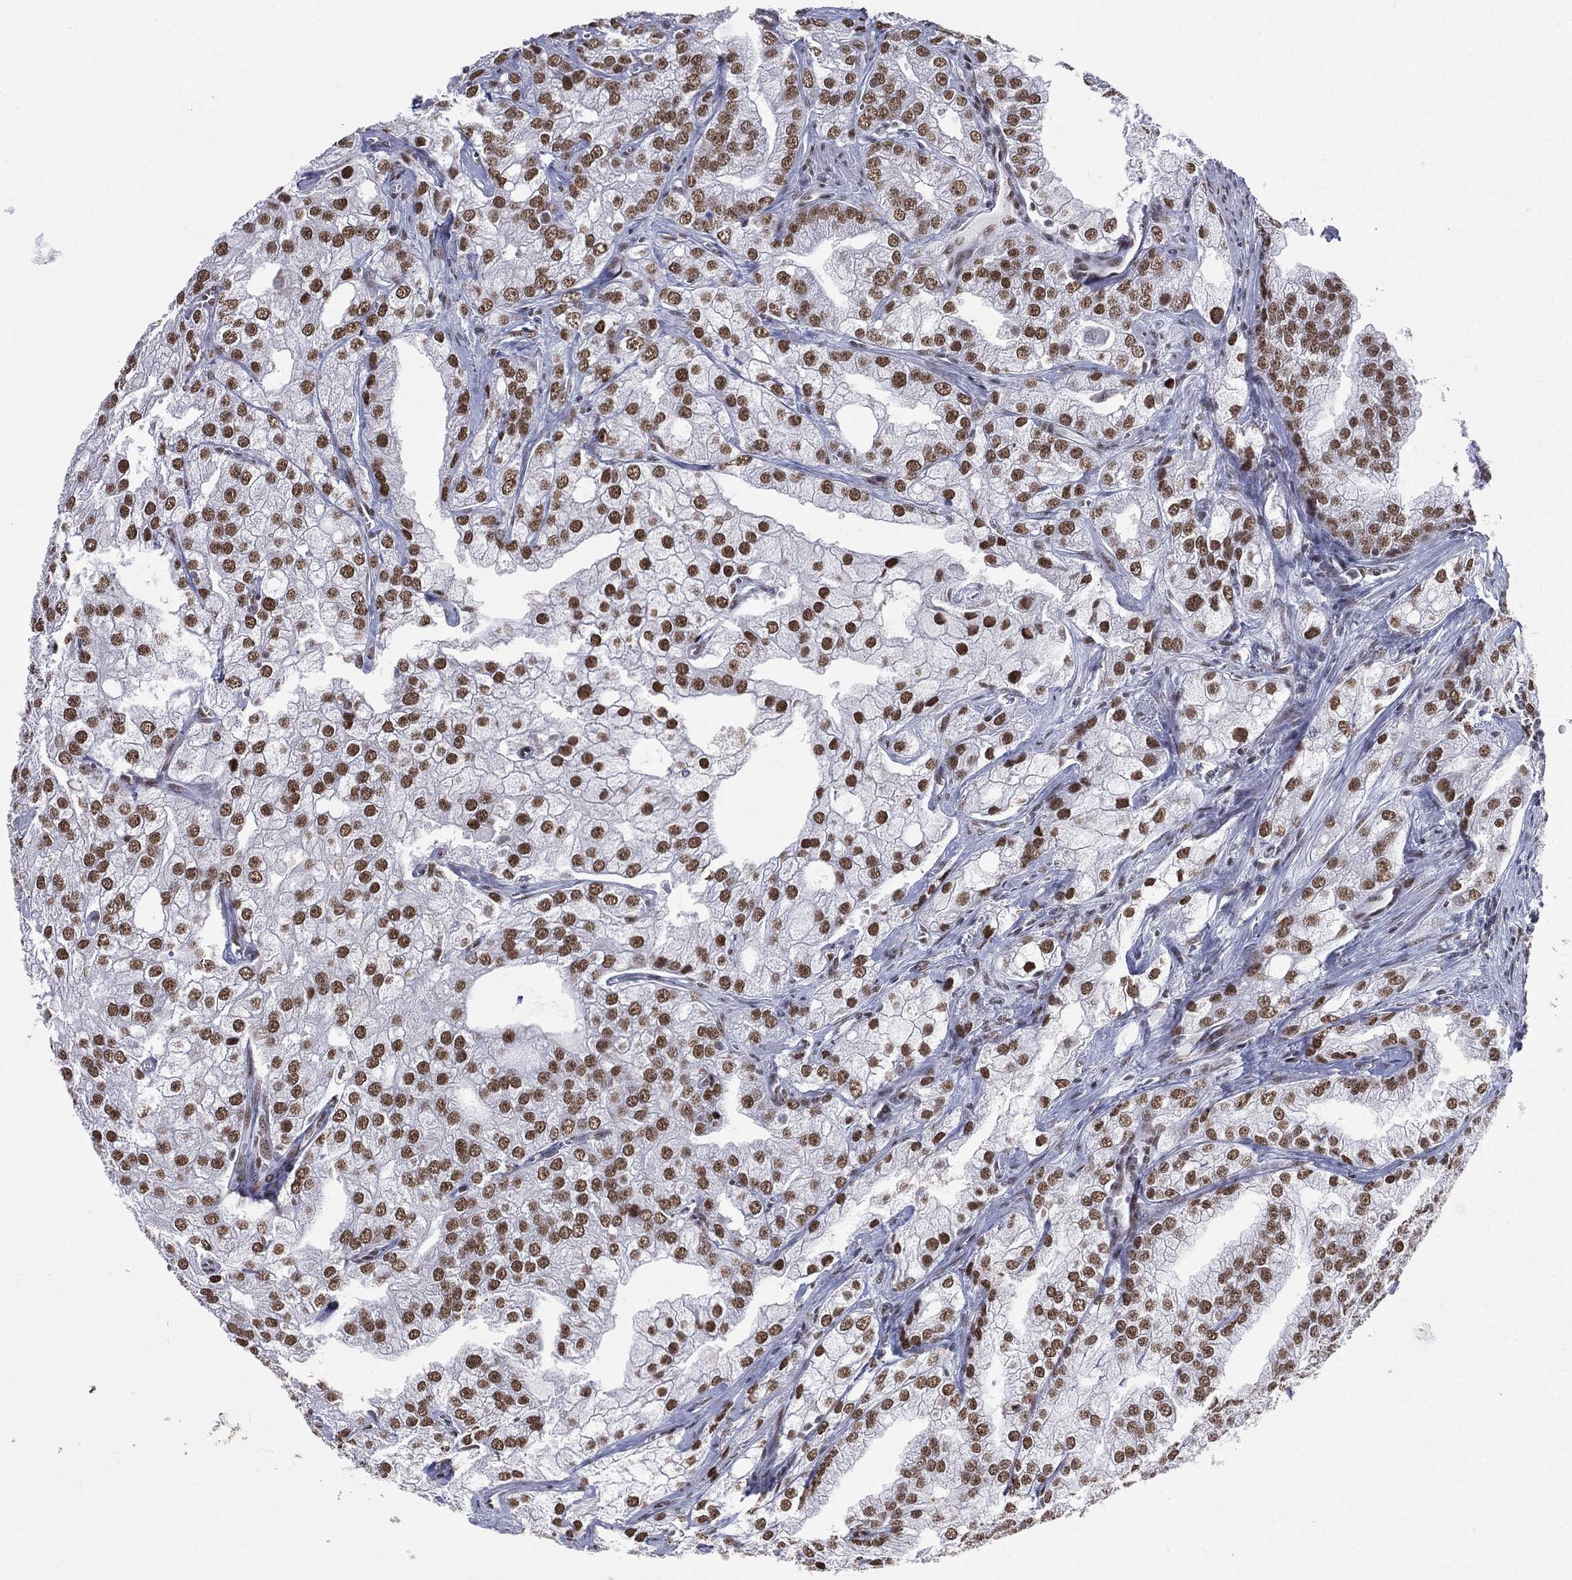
{"staining": {"intensity": "strong", "quantity": ">75%", "location": "nuclear"}, "tissue": "prostate cancer", "cell_type": "Tumor cells", "image_type": "cancer", "snomed": [{"axis": "morphology", "description": "Adenocarcinoma, NOS"}, {"axis": "topography", "description": "Prostate"}], "caption": "Protein expression analysis of human prostate cancer reveals strong nuclear staining in about >75% of tumor cells. The protein of interest is shown in brown color, while the nuclei are stained blue.", "gene": "ZNF7", "patient": {"sex": "male", "age": 70}}